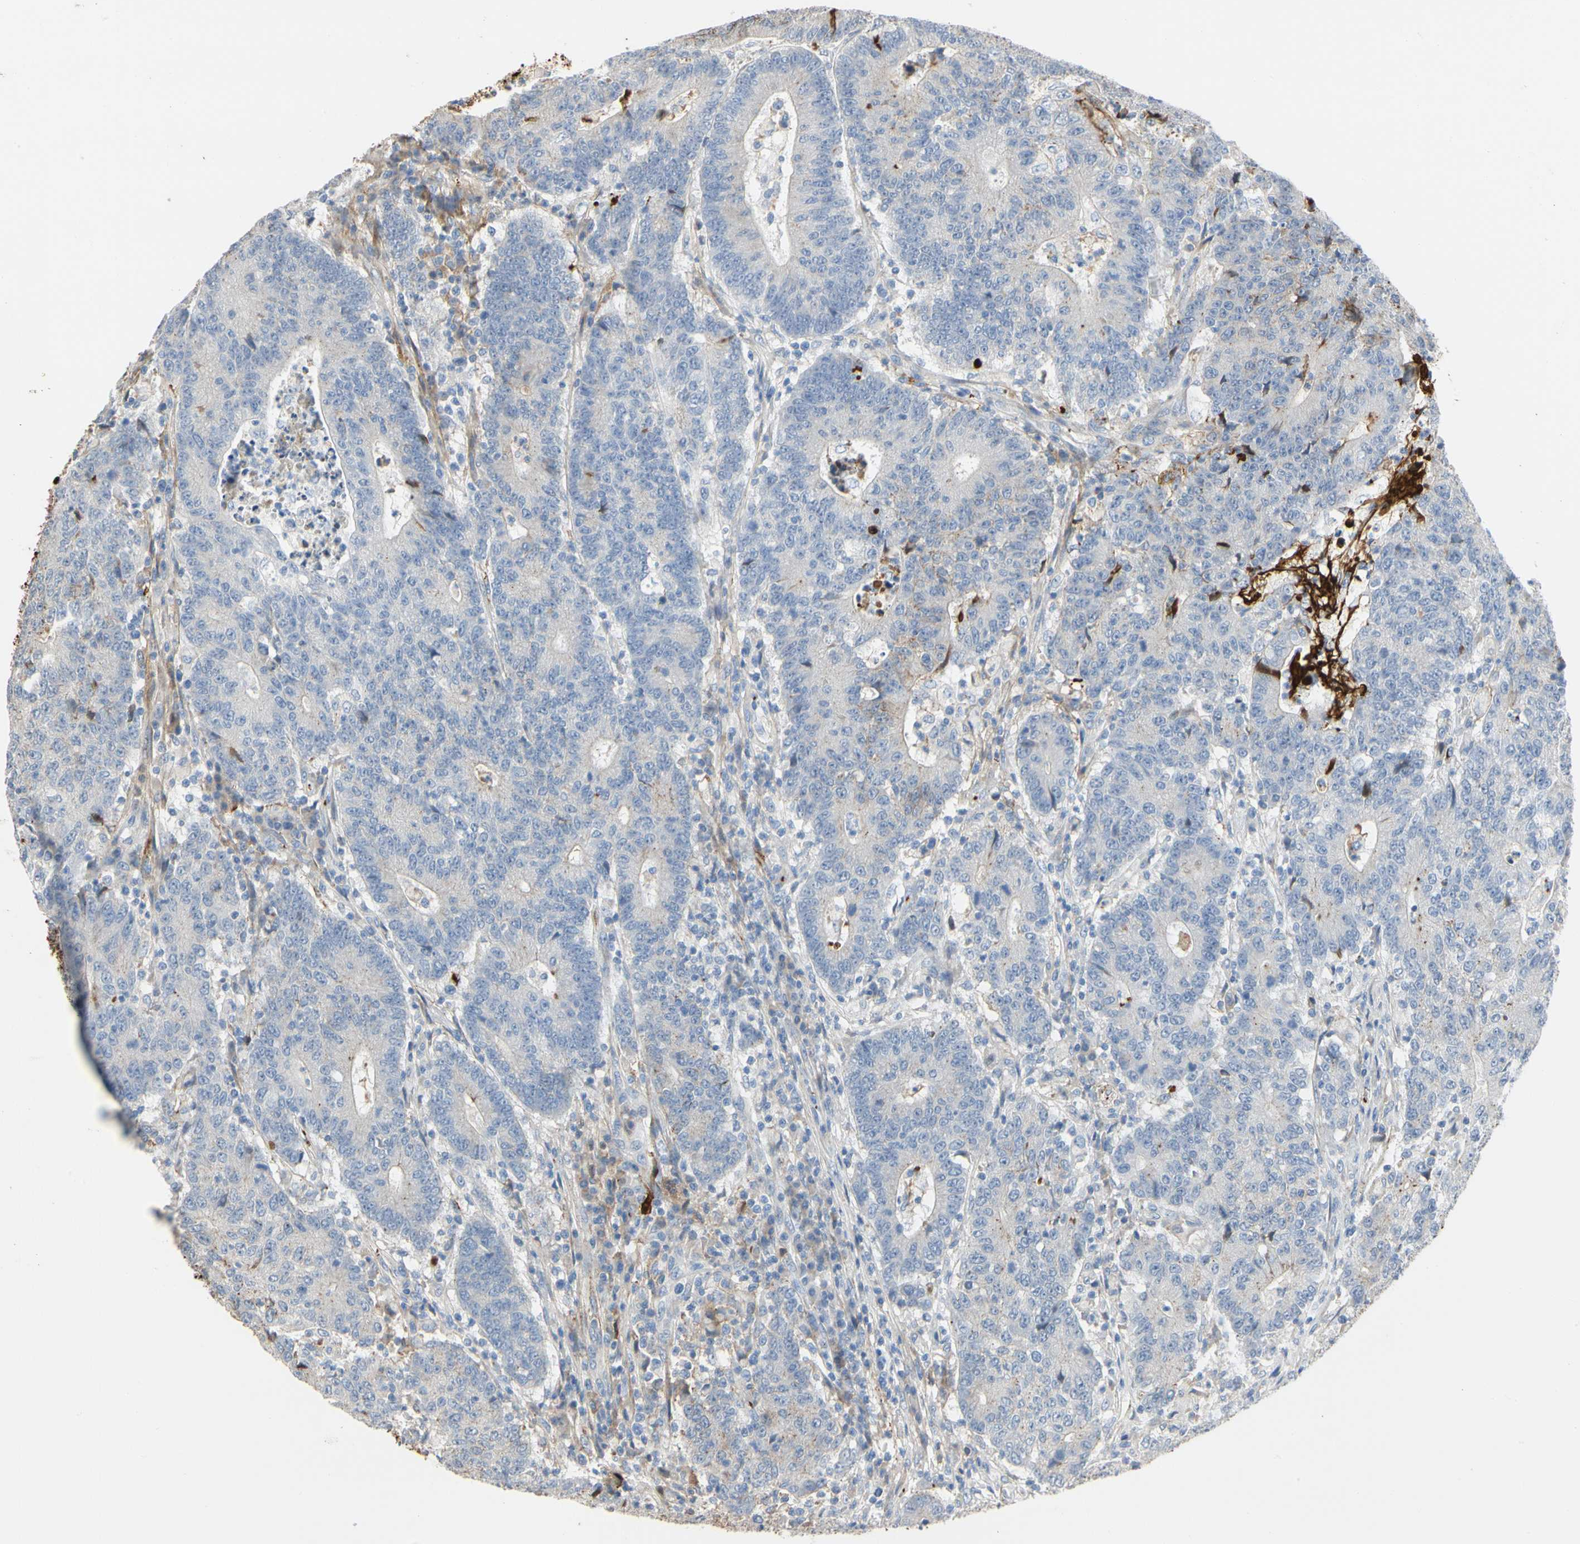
{"staining": {"intensity": "negative", "quantity": "none", "location": "none"}, "tissue": "colorectal cancer", "cell_type": "Tumor cells", "image_type": "cancer", "snomed": [{"axis": "morphology", "description": "Normal tissue, NOS"}, {"axis": "morphology", "description": "Adenocarcinoma, NOS"}, {"axis": "topography", "description": "Colon"}], "caption": "Immunohistochemical staining of colorectal cancer shows no significant staining in tumor cells.", "gene": "FGB", "patient": {"sex": "female", "age": 75}}